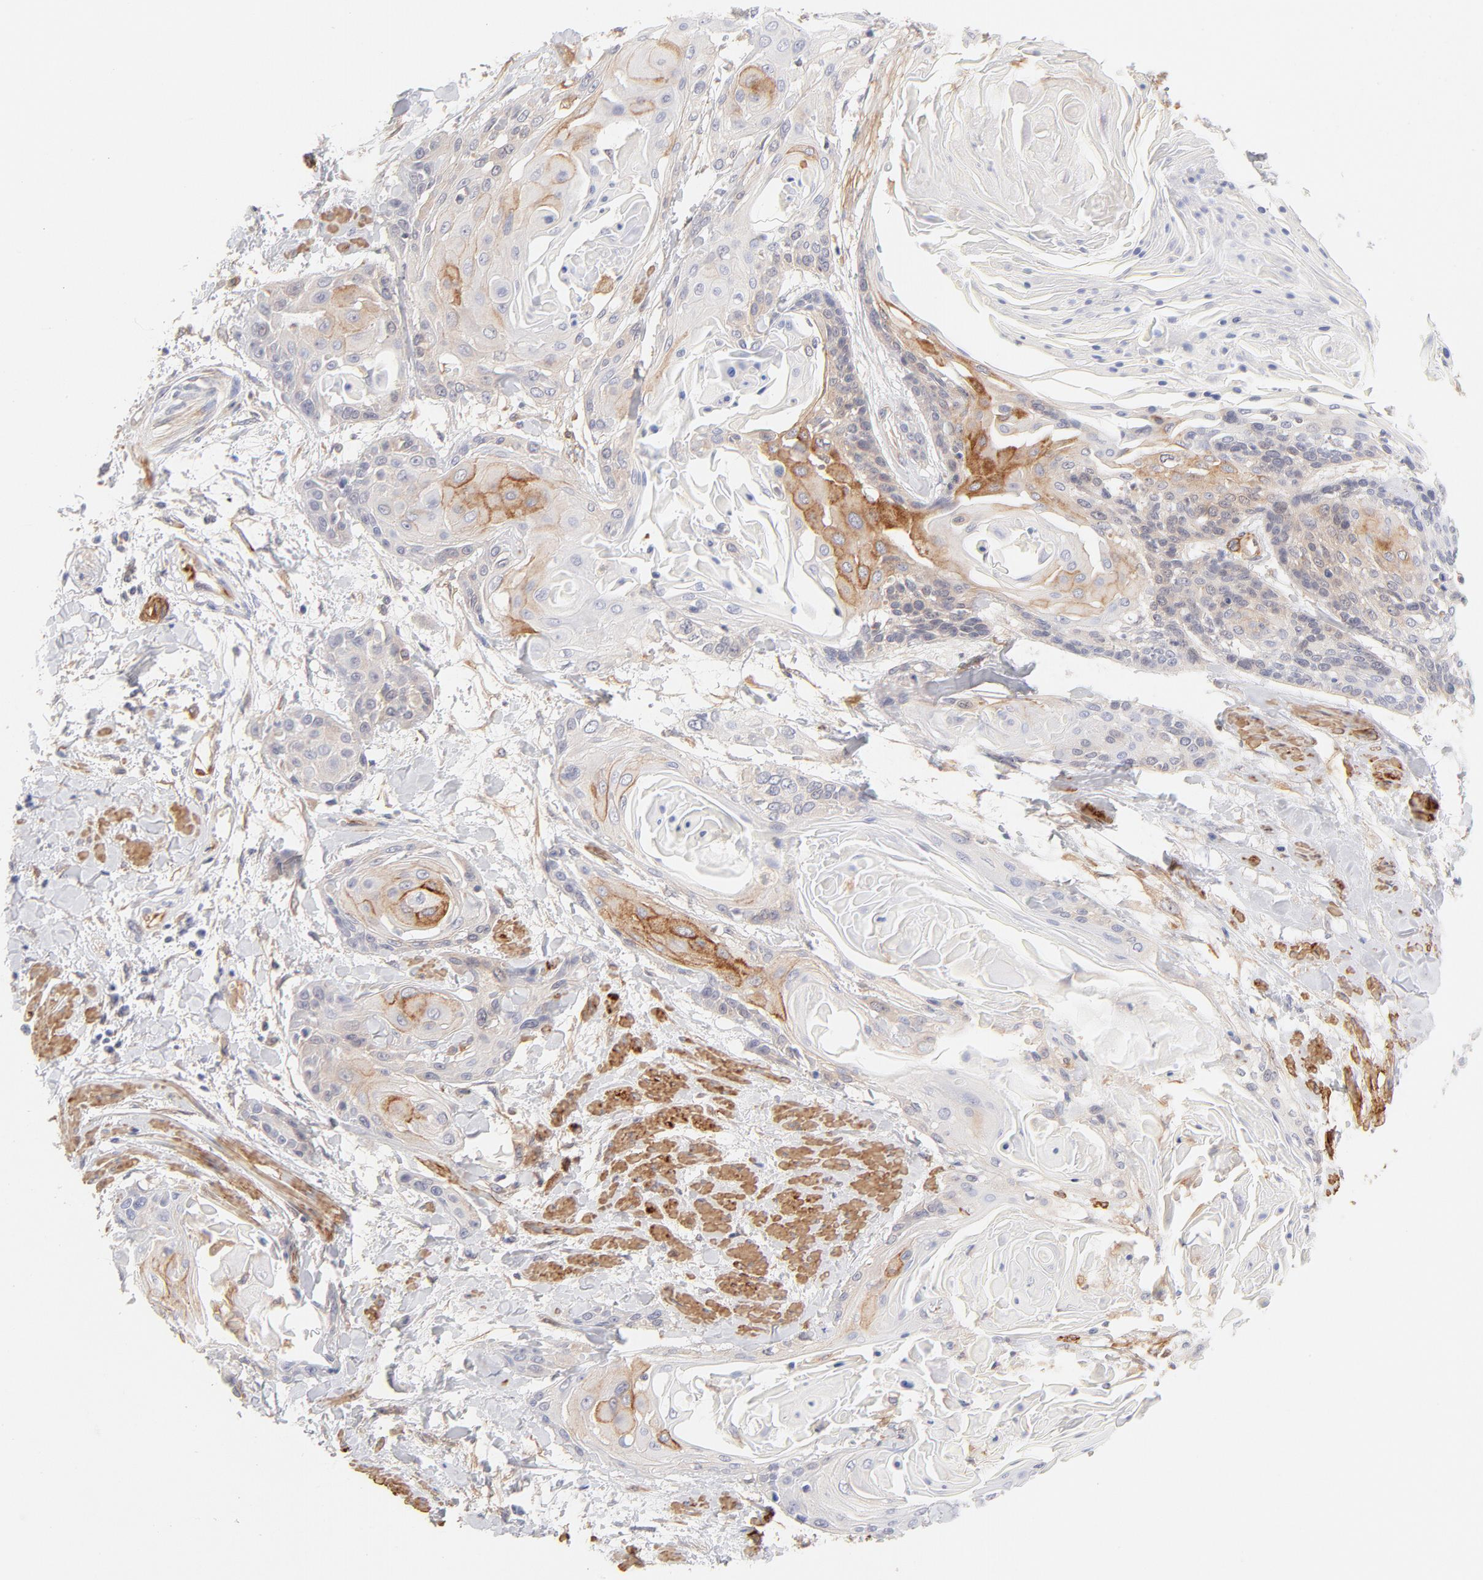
{"staining": {"intensity": "moderate", "quantity": "<25%", "location": "cytoplasmic/membranous"}, "tissue": "cervical cancer", "cell_type": "Tumor cells", "image_type": "cancer", "snomed": [{"axis": "morphology", "description": "Squamous cell carcinoma, NOS"}, {"axis": "topography", "description": "Cervix"}], "caption": "Squamous cell carcinoma (cervical) stained for a protein exhibits moderate cytoplasmic/membranous positivity in tumor cells.", "gene": "LDLRAP1", "patient": {"sex": "female", "age": 57}}